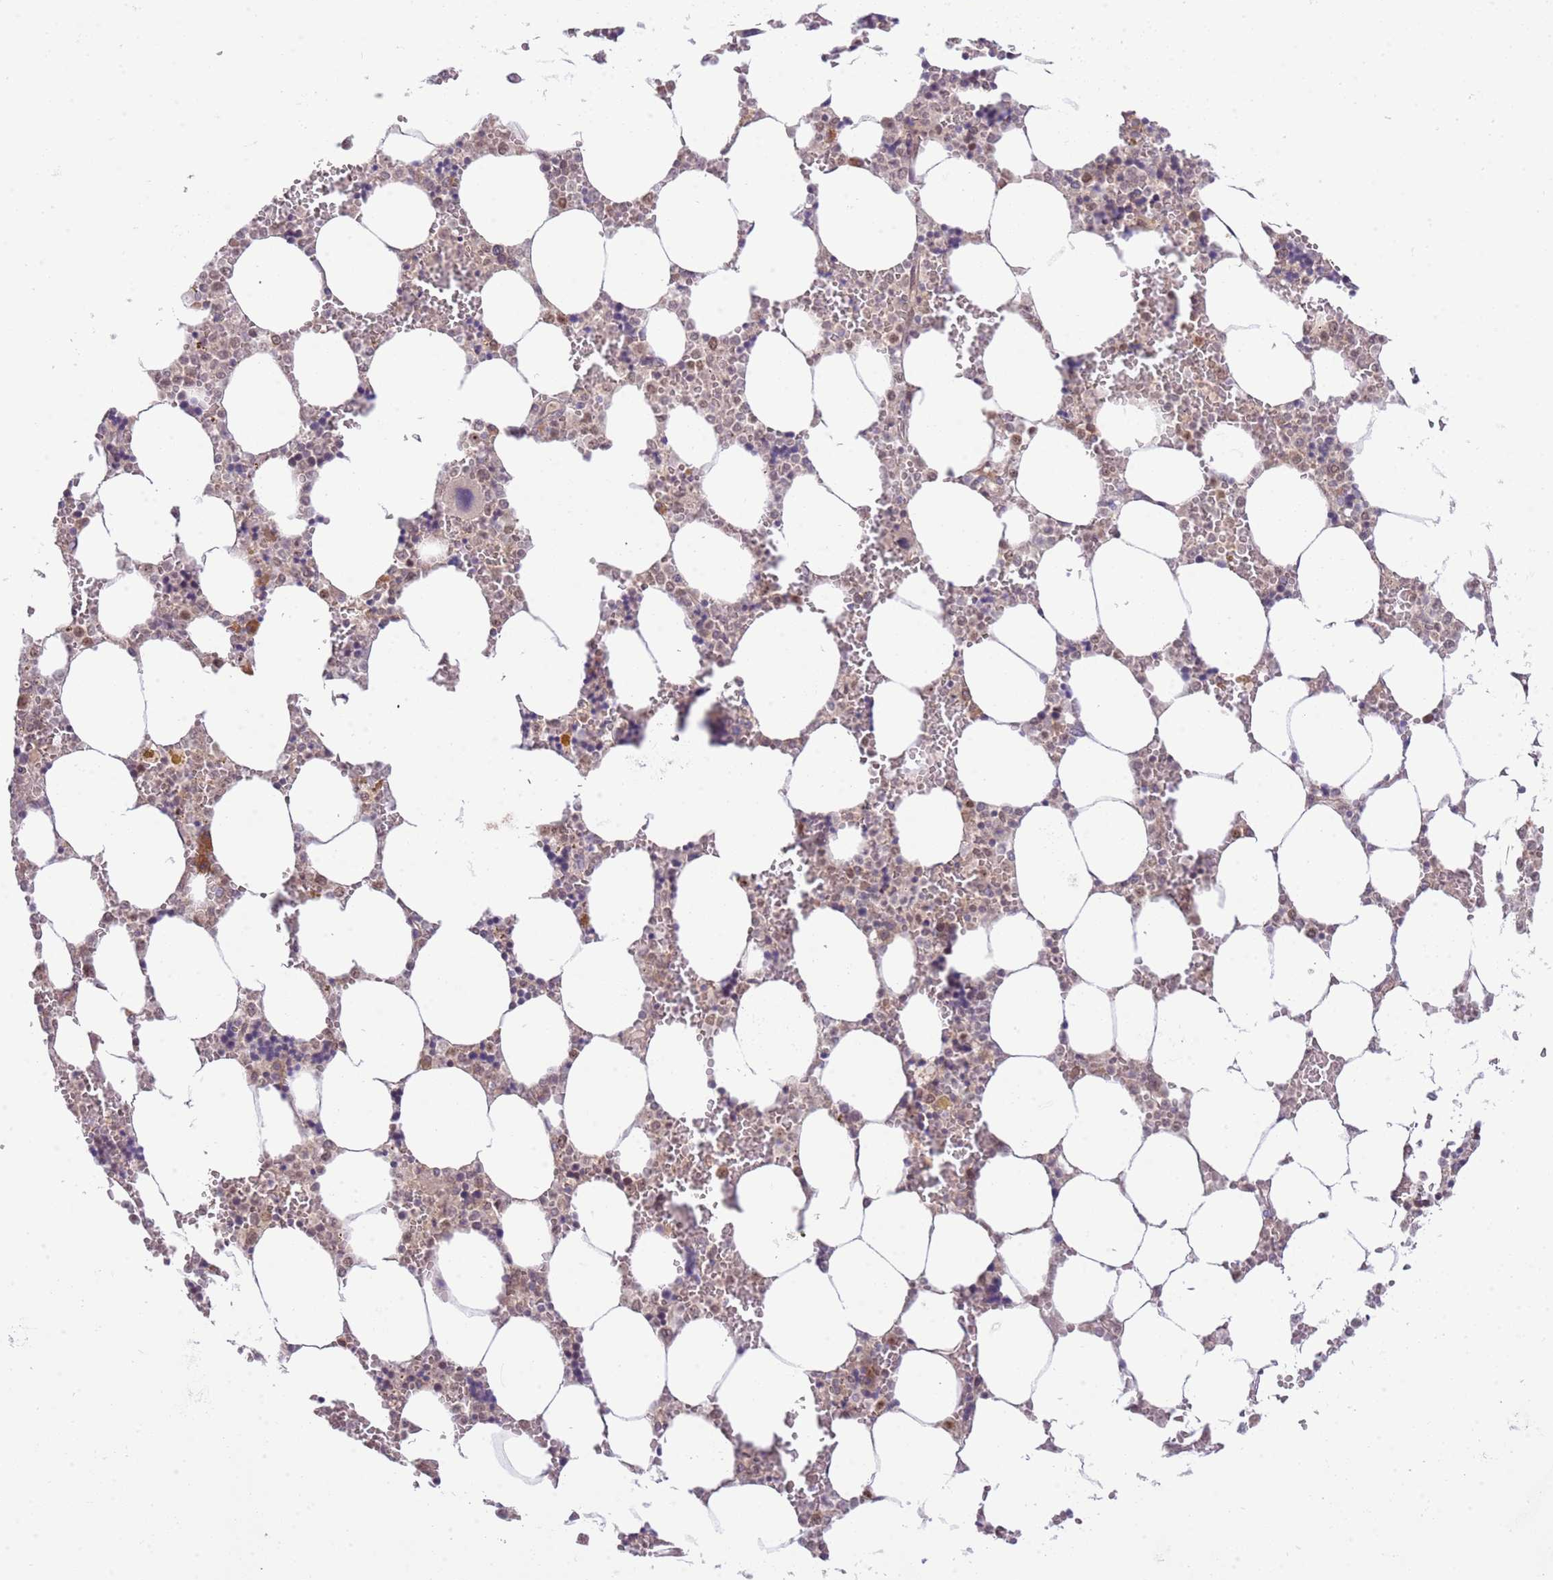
{"staining": {"intensity": "weak", "quantity": "<25%", "location": "nuclear"}, "tissue": "bone marrow", "cell_type": "Hematopoietic cells", "image_type": "normal", "snomed": [{"axis": "morphology", "description": "Normal tissue, NOS"}, {"axis": "topography", "description": "Bone marrow"}], "caption": "Immunohistochemistry (IHC) photomicrograph of normal bone marrow stained for a protein (brown), which shows no positivity in hematopoietic cells.", "gene": "CHD1", "patient": {"sex": "male", "age": 64}}